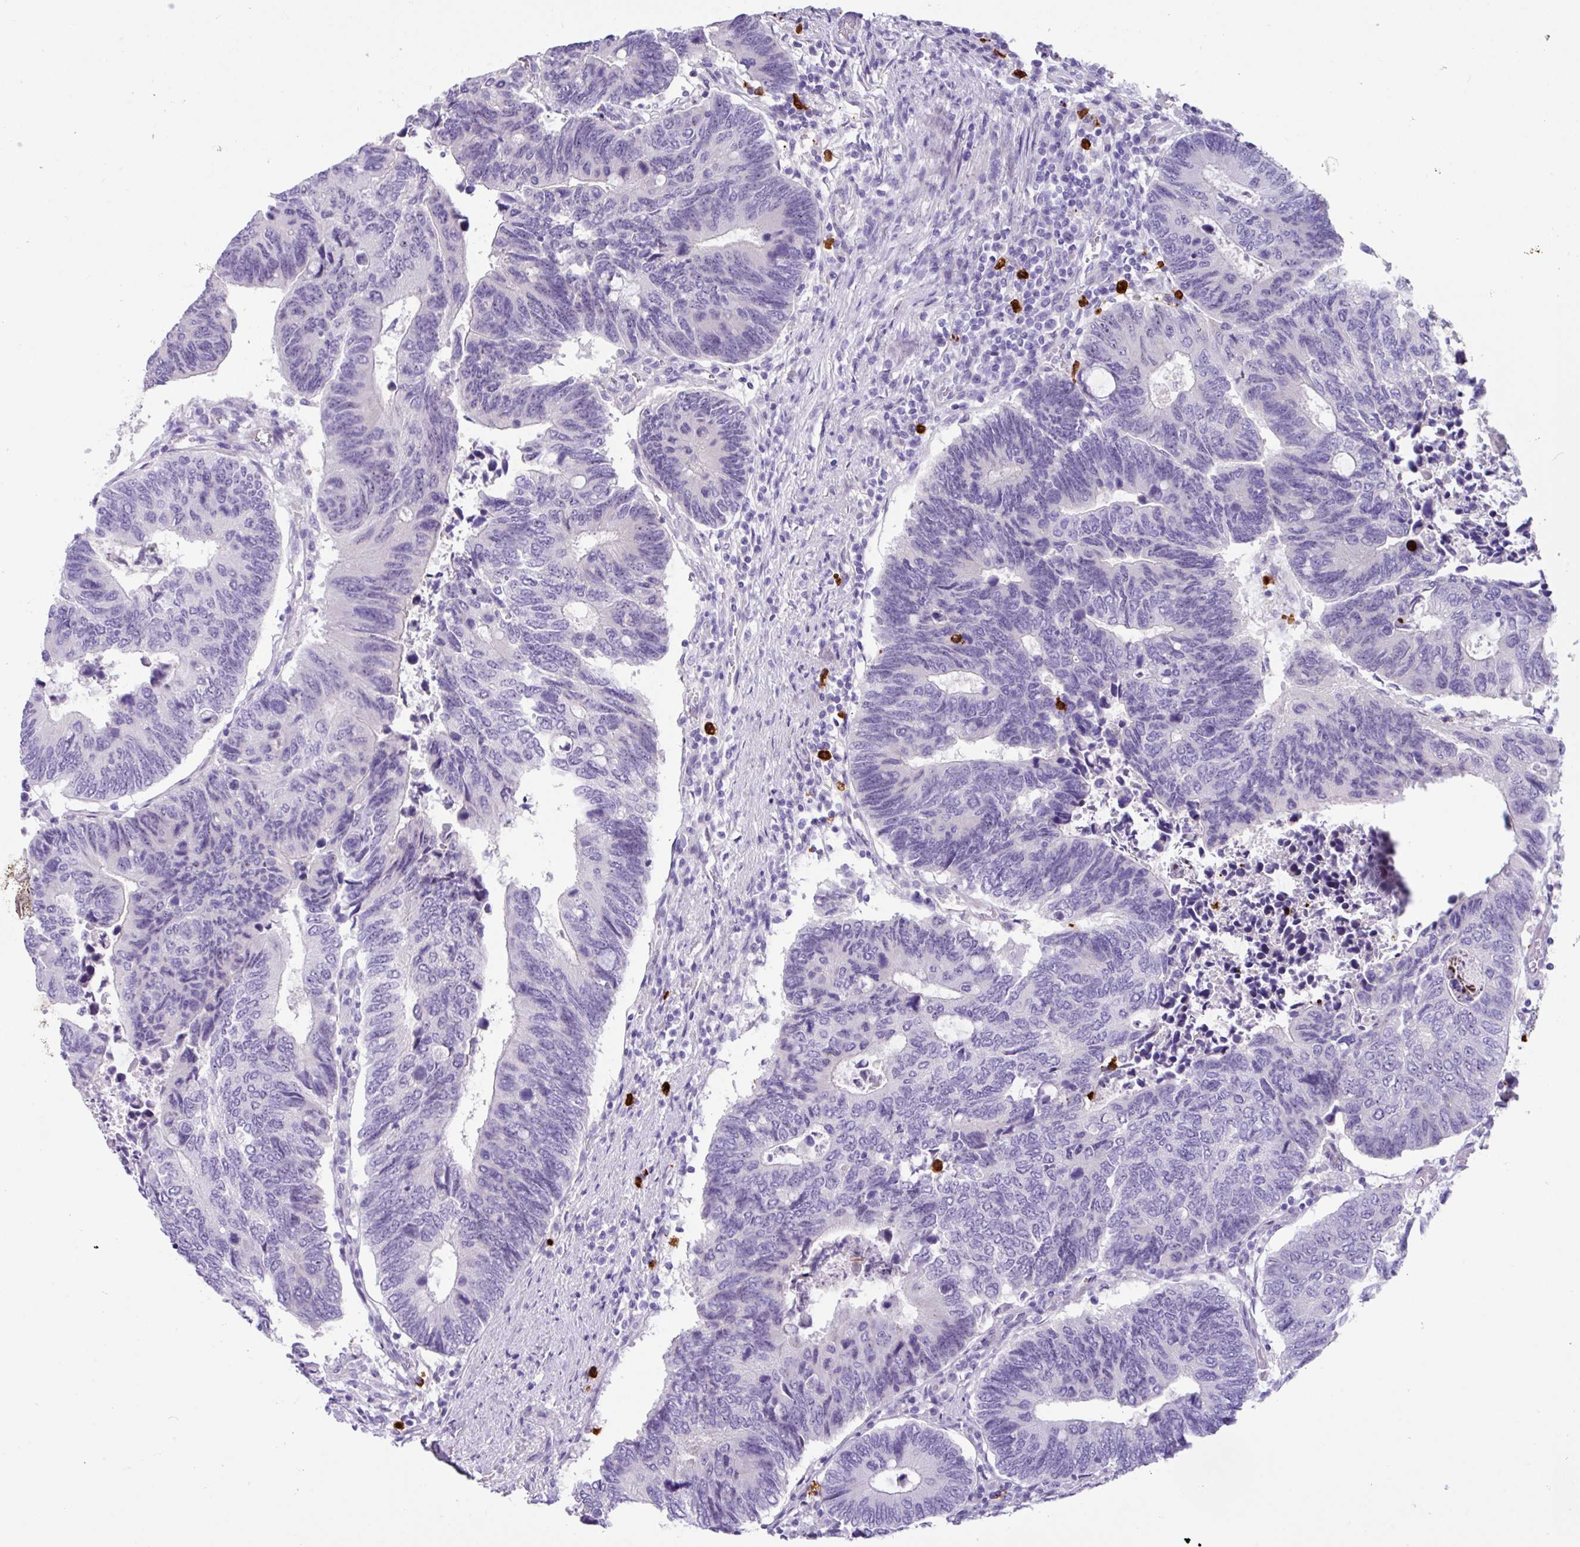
{"staining": {"intensity": "negative", "quantity": "none", "location": "none"}, "tissue": "colorectal cancer", "cell_type": "Tumor cells", "image_type": "cancer", "snomed": [{"axis": "morphology", "description": "Adenocarcinoma, NOS"}, {"axis": "topography", "description": "Colon"}], "caption": "An immunohistochemistry (IHC) micrograph of colorectal adenocarcinoma is shown. There is no staining in tumor cells of colorectal adenocarcinoma. Brightfield microscopy of IHC stained with DAB (3,3'-diaminobenzidine) (brown) and hematoxylin (blue), captured at high magnification.", "gene": "MRM2", "patient": {"sex": "male", "age": 87}}